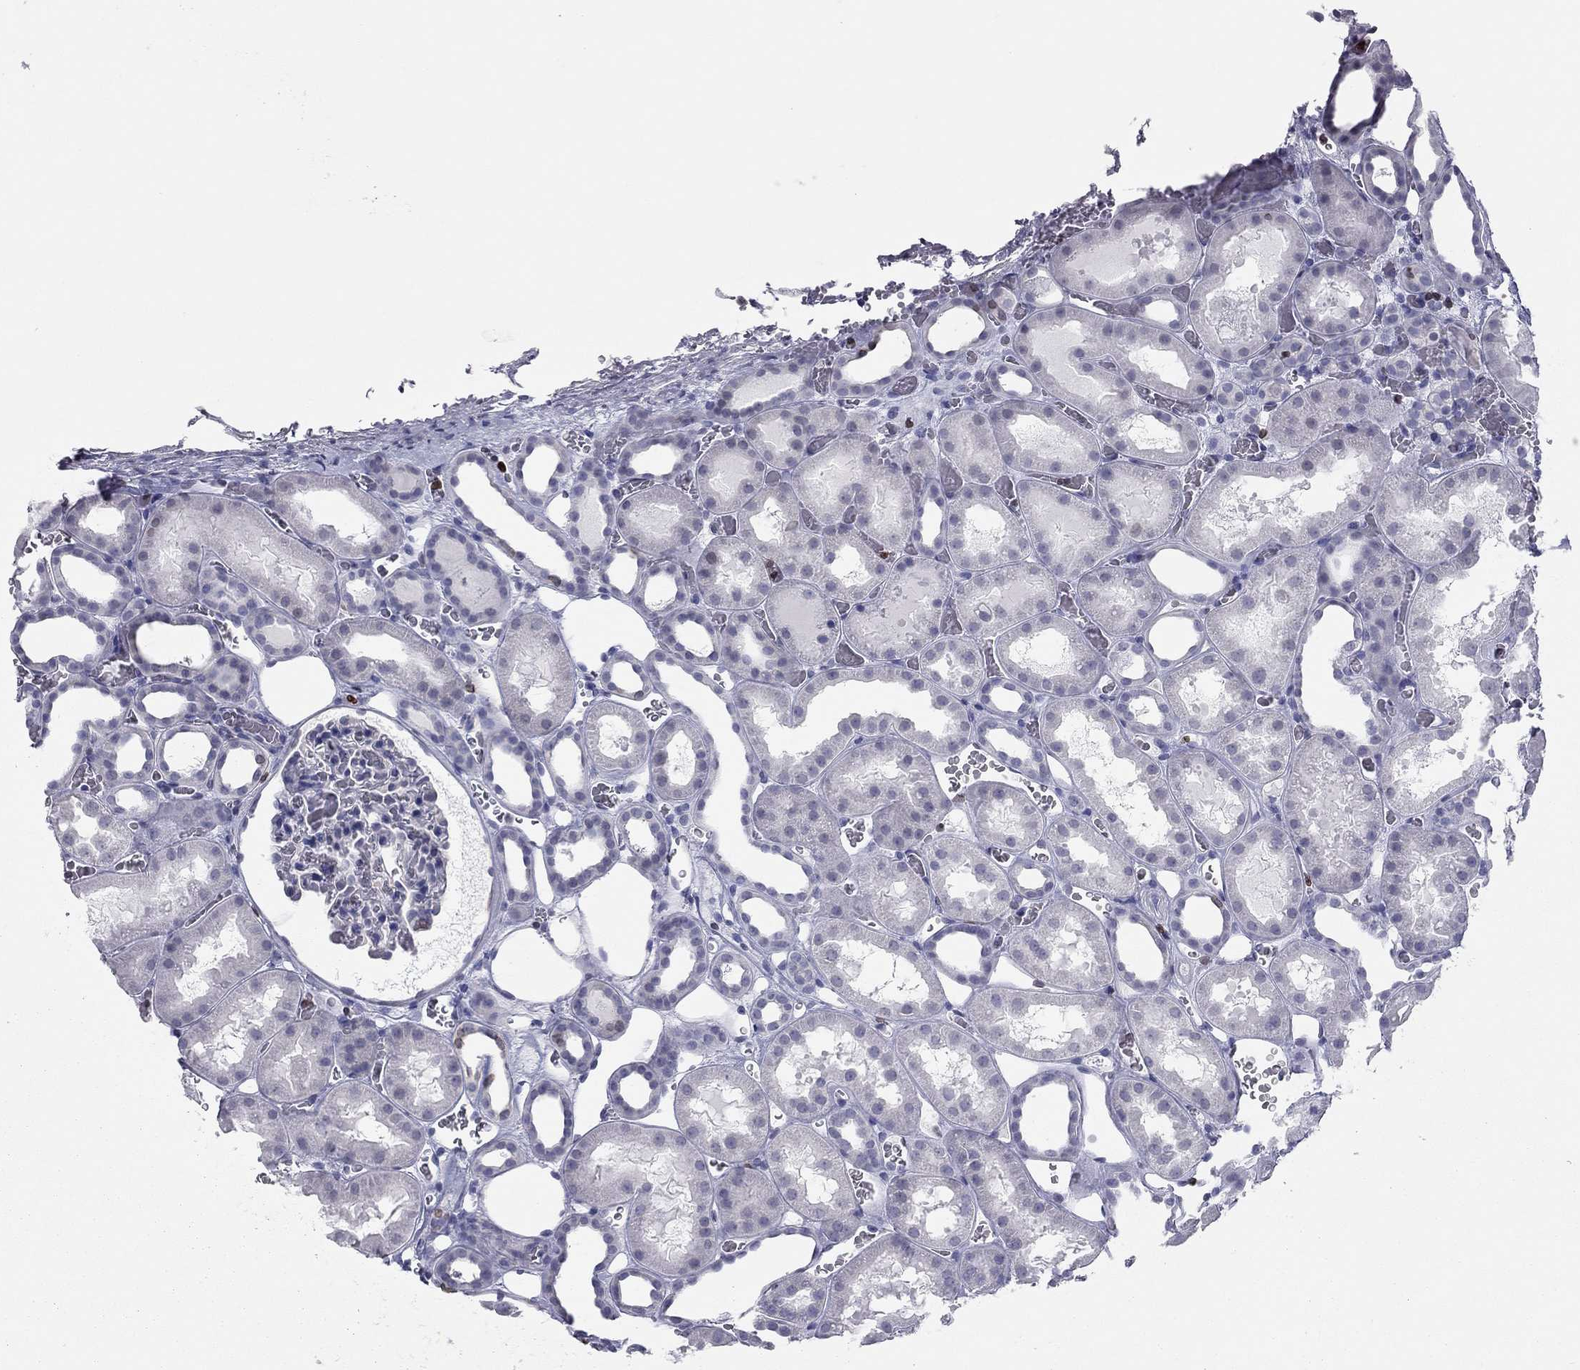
{"staining": {"intensity": "negative", "quantity": "none", "location": "none"}, "tissue": "kidney", "cell_type": "Cells in glomeruli", "image_type": "normal", "snomed": [{"axis": "morphology", "description": "Normal tissue, NOS"}, {"axis": "topography", "description": "Kidney"}], "caption": "Cells in glomeruli show no significant positivity in benign kidney. The staining was performed using DAB (3,3'-diaminobenzidine) to visualize the protein expression in brown, while the nuclei were stained in blue with hematoxylin (Magnification: 20x).", "gene": "ESPL1", "patient": {"sex": "female", "age": 41}}